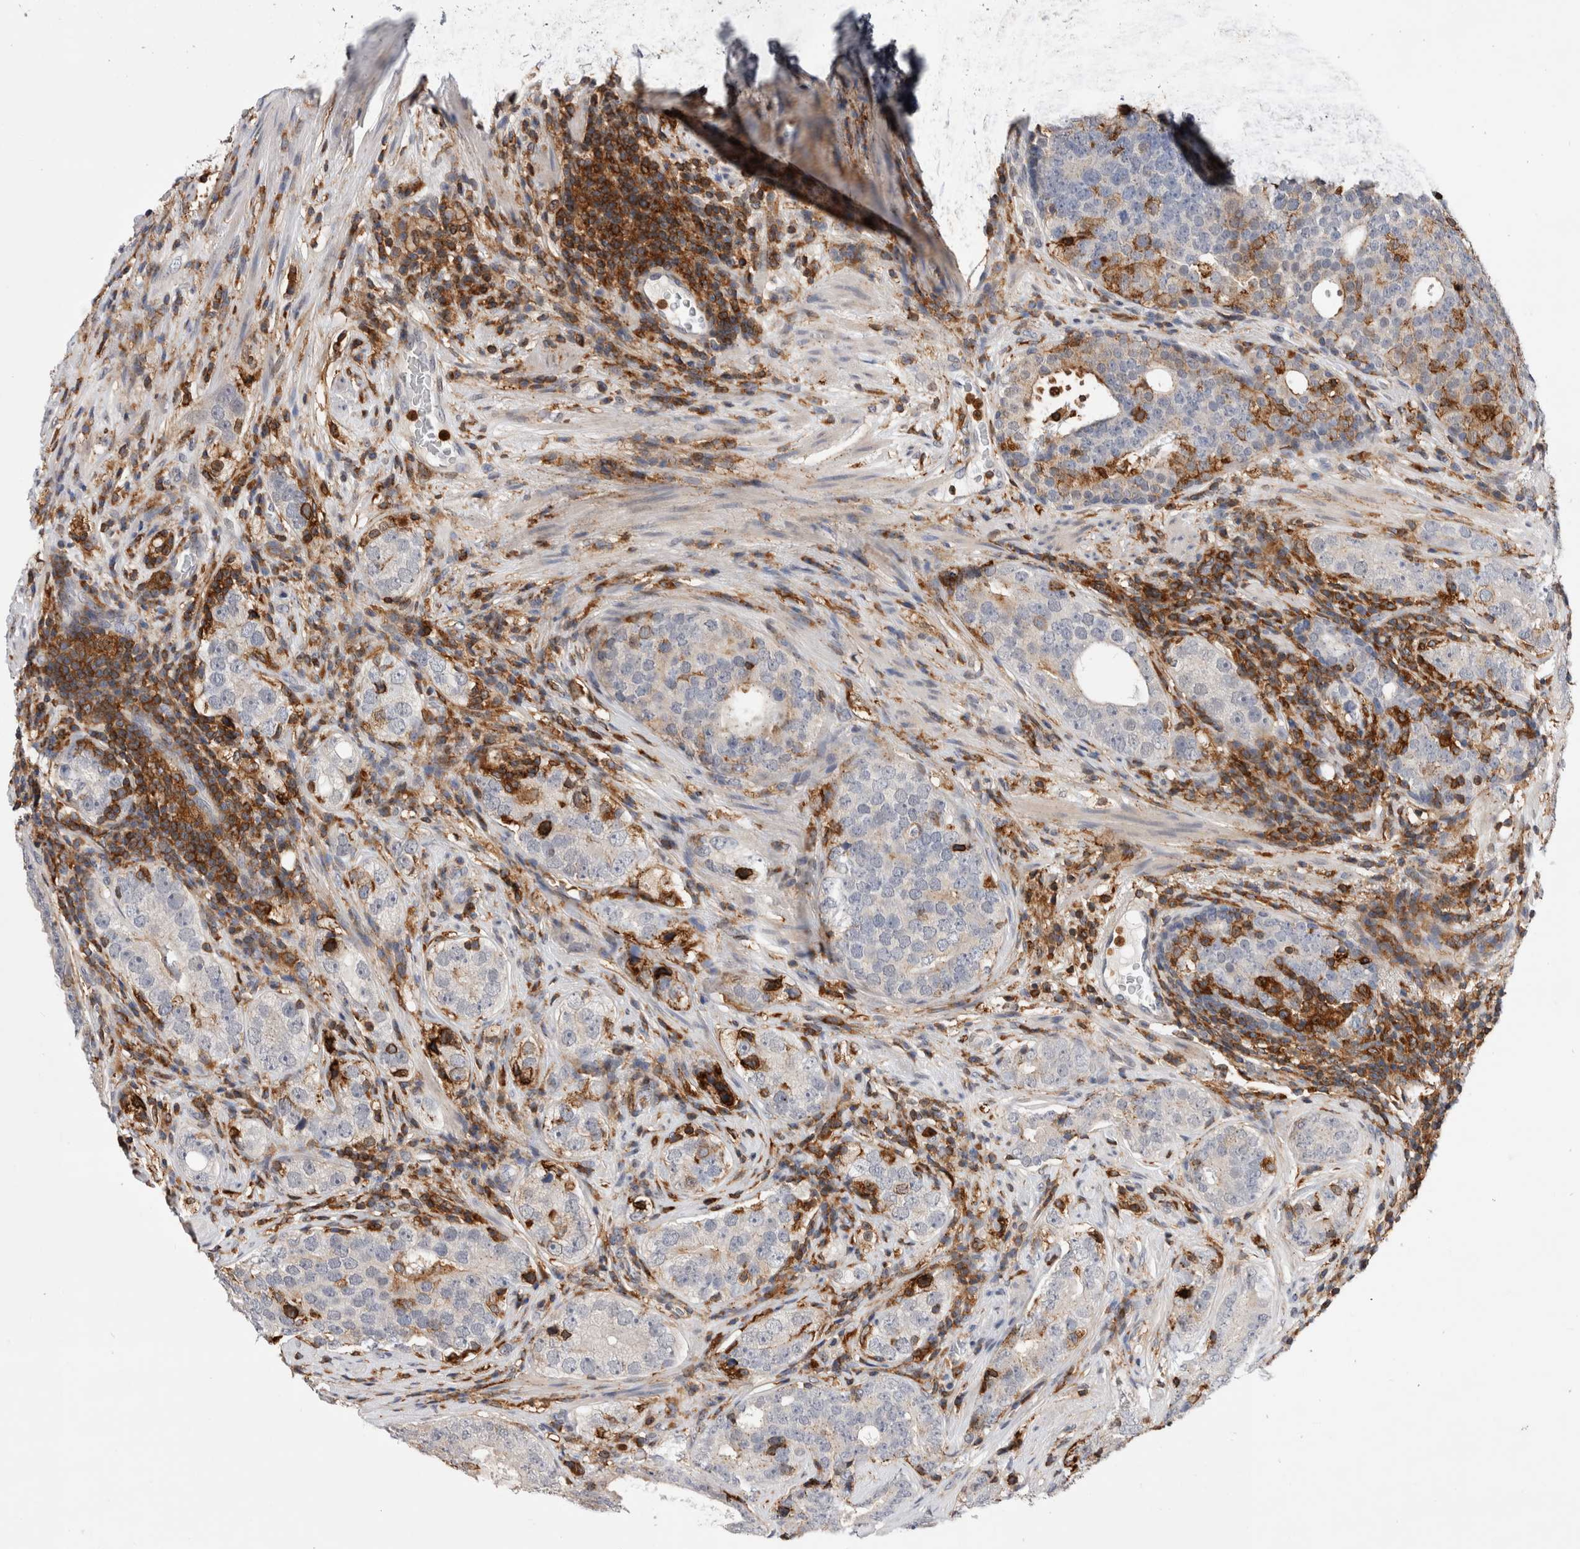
{"staining": {"intensity": "moderate", "quantity": "<25%", "location": "cytoplasmic/membranous"}, "tissue": "prostate cancer", "cell_type": "Tumor cells", "image_type": "cancer", "snomed": [{"axis": "morphology", "description": "Adenocarcinoma, High grade"}, {"axis": "topography", "description": "Prostate"}], "caption": "IHC of human prostate cancer demonstrates low levels of moderate cytoplasmic/membranous staining in about <25% of tumor cells. The staining was performed using DAB (3,3'-diaminobenzidine), with brown indicating positive protein expression. Nuclei are stained blue with hematoxylin.", "gene": "CCDC88B", "patient": {"sex": "male", "age": 56}}